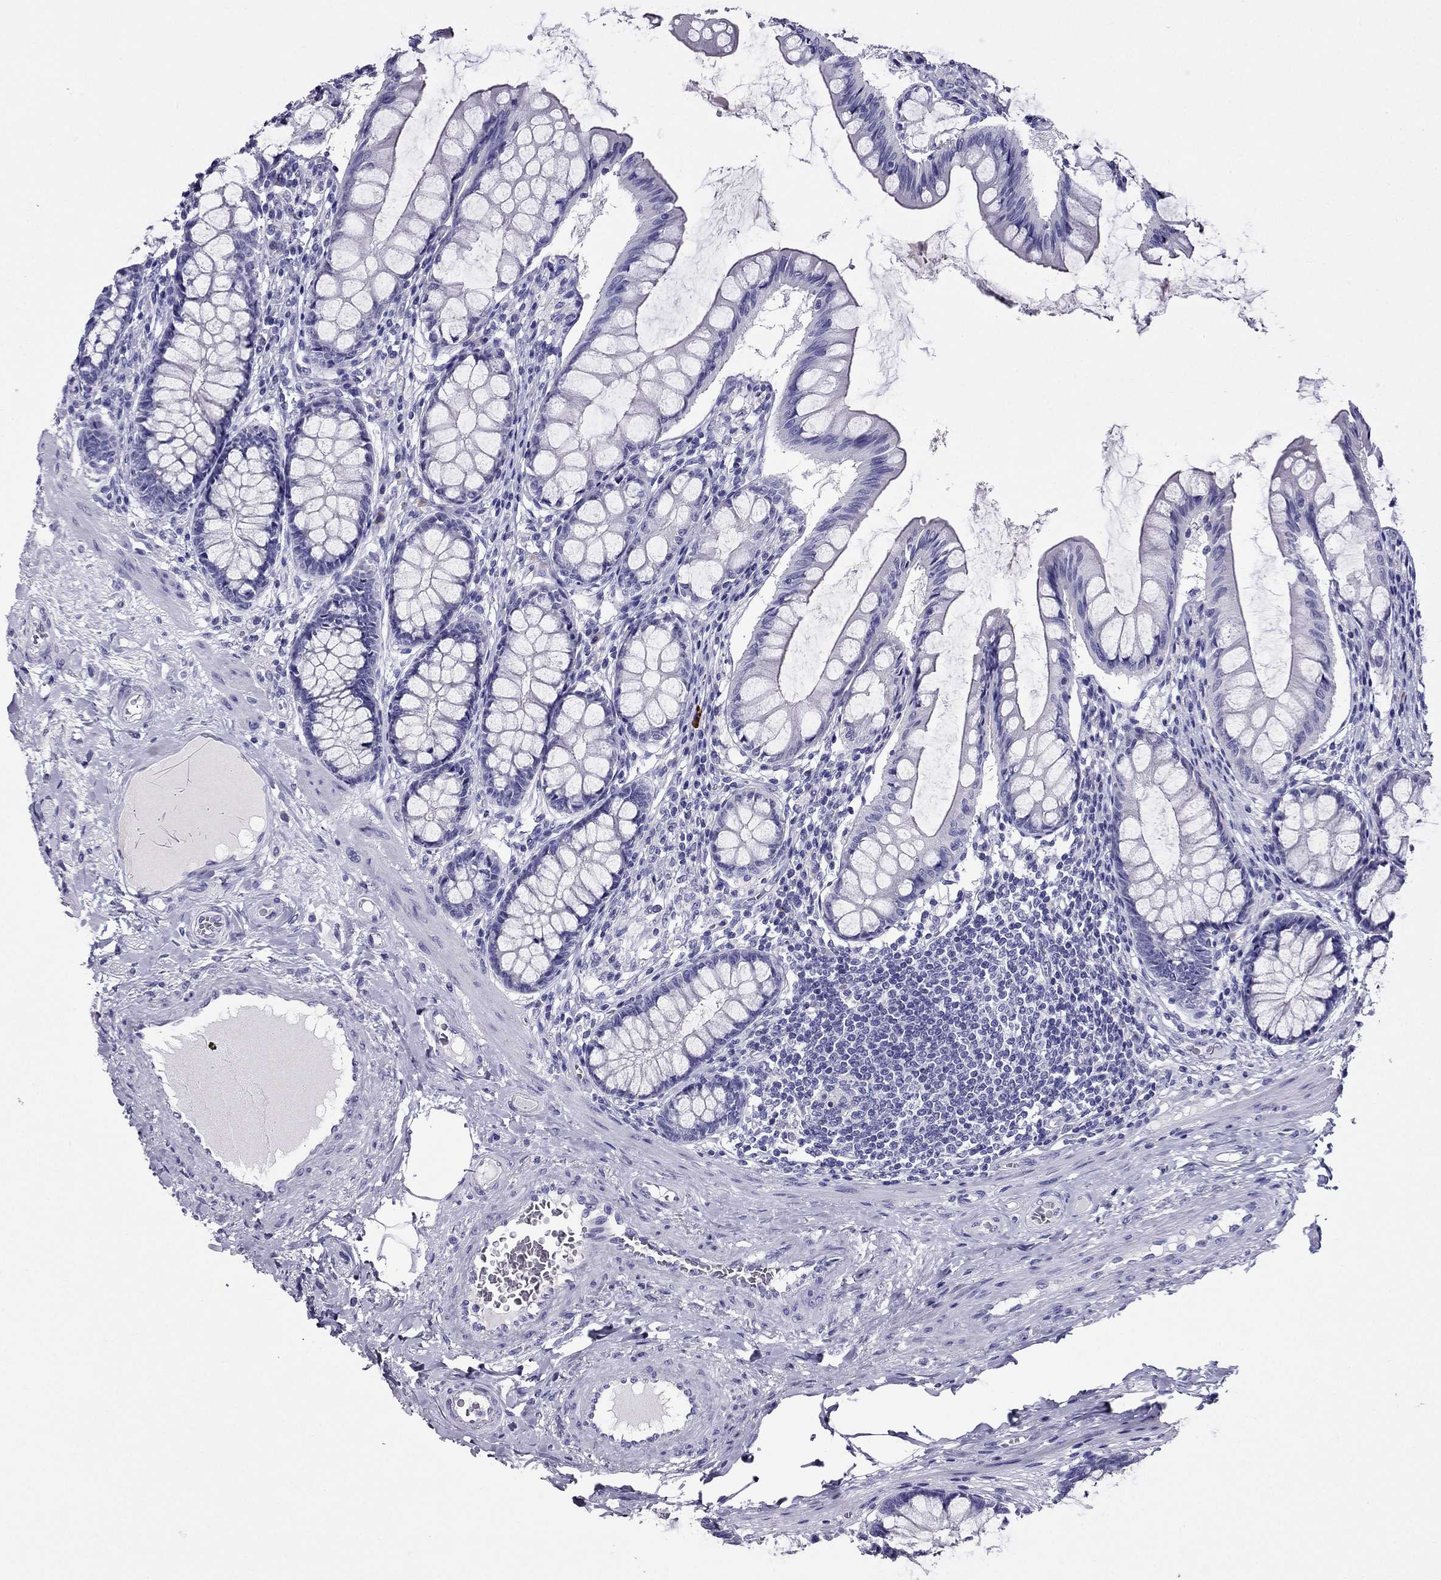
{"staining": {"intensity": "negative", "quantity": "none", "location": "none"}, "tissue": "colon", "cell_type": "Endothelial cells", "image_type": "normal", "snomed": [{"axis": "morphology", "description": "Normal tissue, NOS"}, {"axis": "topography", "description": "Colon"}], "caption": "Immunohistochemistry histopathology image of unremarkable human colon stained for a protein (brown), which displays no expression in endothelial cells.", "gene": "ZNF541", "patient": {"sex": "female", "age": 65}}